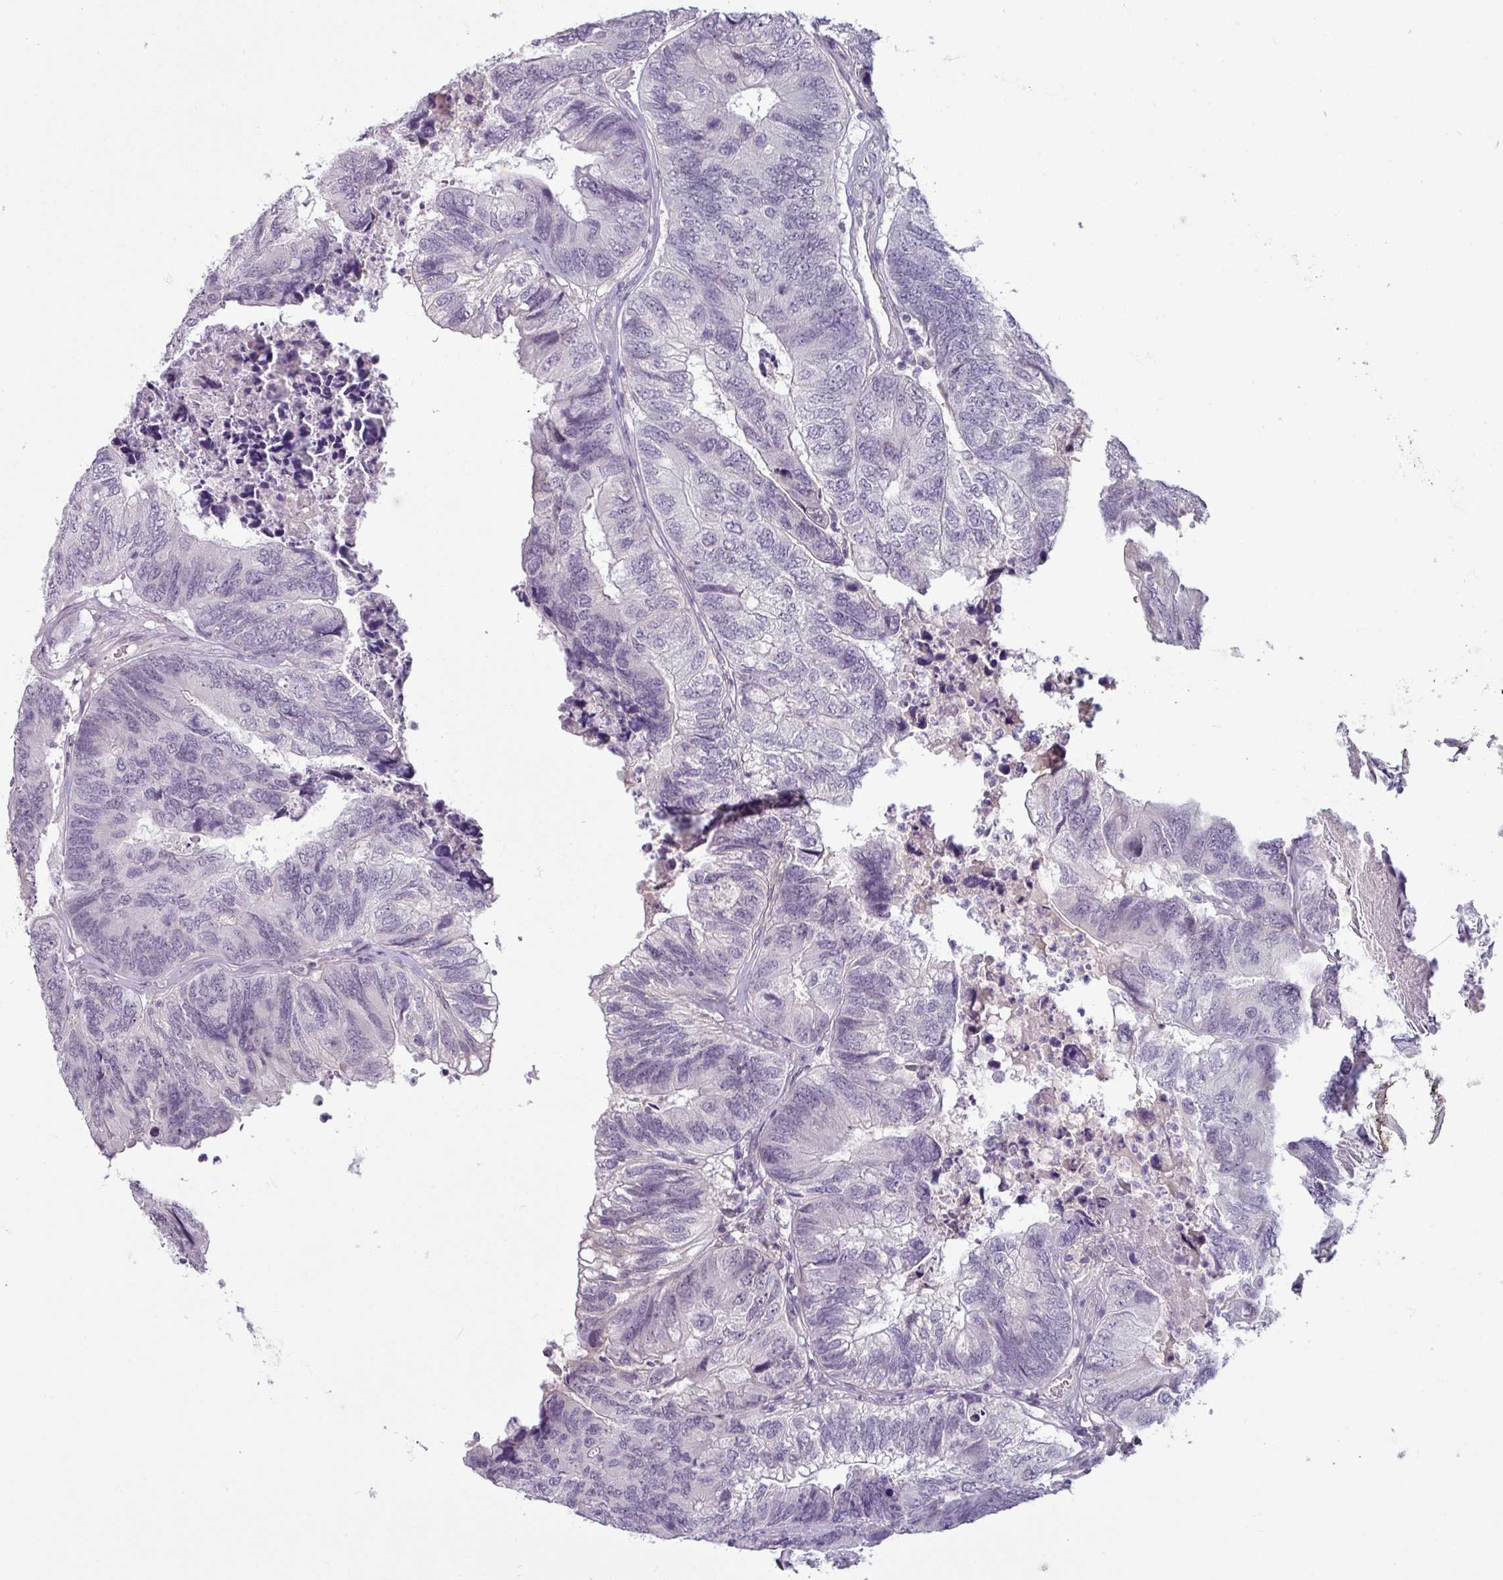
{"staining": {"intensity": "negative", "quantity": "none", "location": "none"}, "tissue": "colorectal cancer", "cell_type": "Tumor cells", "image_type": "cancer", "snomed": [{"axis": "morphology", "description": "Adenocarcinoma, NOS"}, {"axis": "topography", "description": "Colon"}], "caption": "This is an IHC histopathology image of colorectal cancer (adenocarcinoma). There is no positivity in tumor cells.", "gene": "UVSSA", "patient": {"sex": "female", "age": 67}}